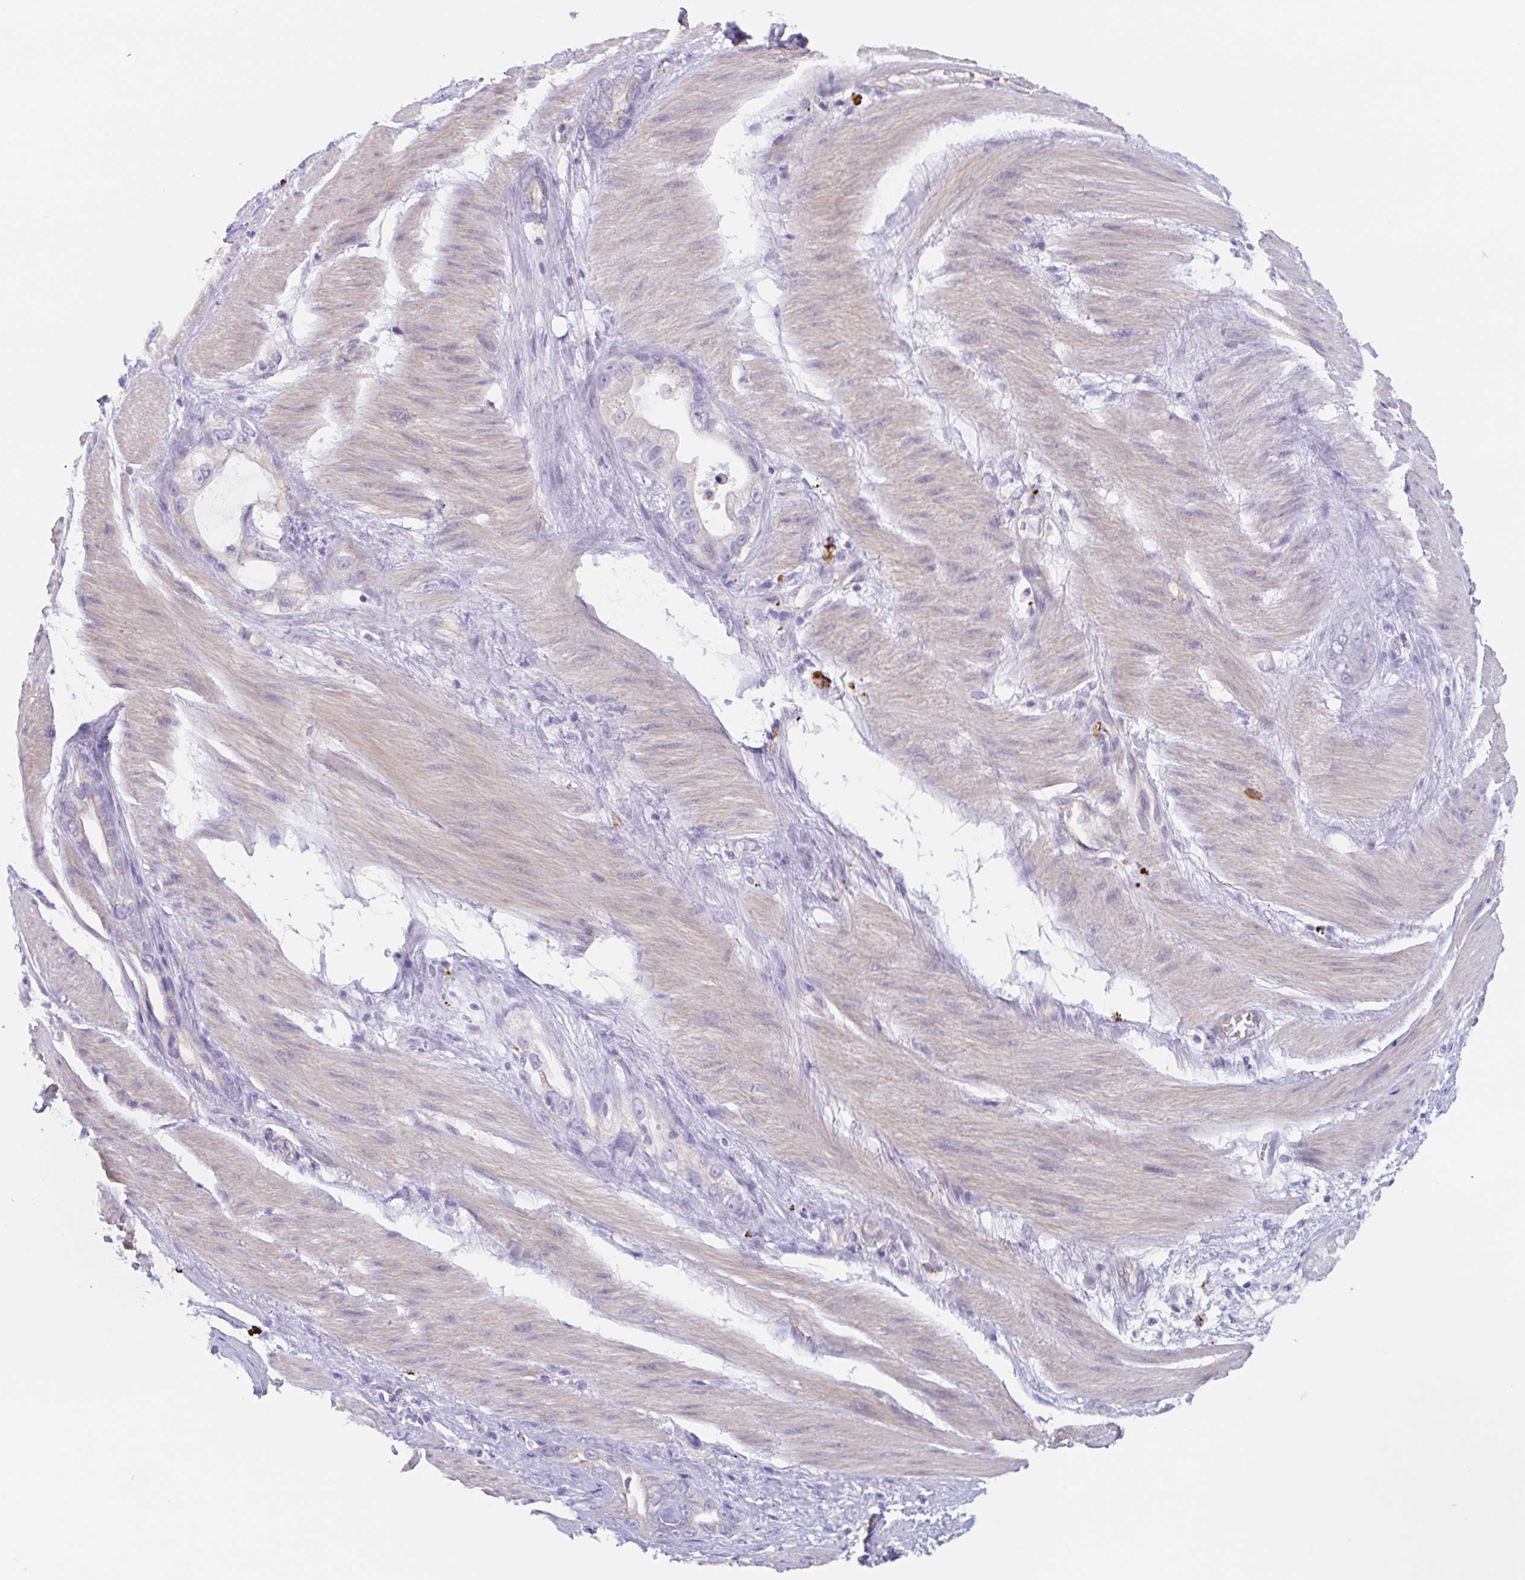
{"staining": {"intensity": "weak", "quantity": "<25%", "location": "cytoplasmic/membranous"}, "tissue": "stomach cancer", "cell_type": "Tumor cells", "image_type": "cancer", "snomed": [{"axis": "morphology", "description": "Adenocarcinoma, NOS"}, {"axis": "topography", "description": "Stomach"}], "caption": "The micrograph shows no staining of tumor cells in stomach adenocarcinoma.", "gene": "LENG9", "patient": {"sex": "male", "age": 55}}